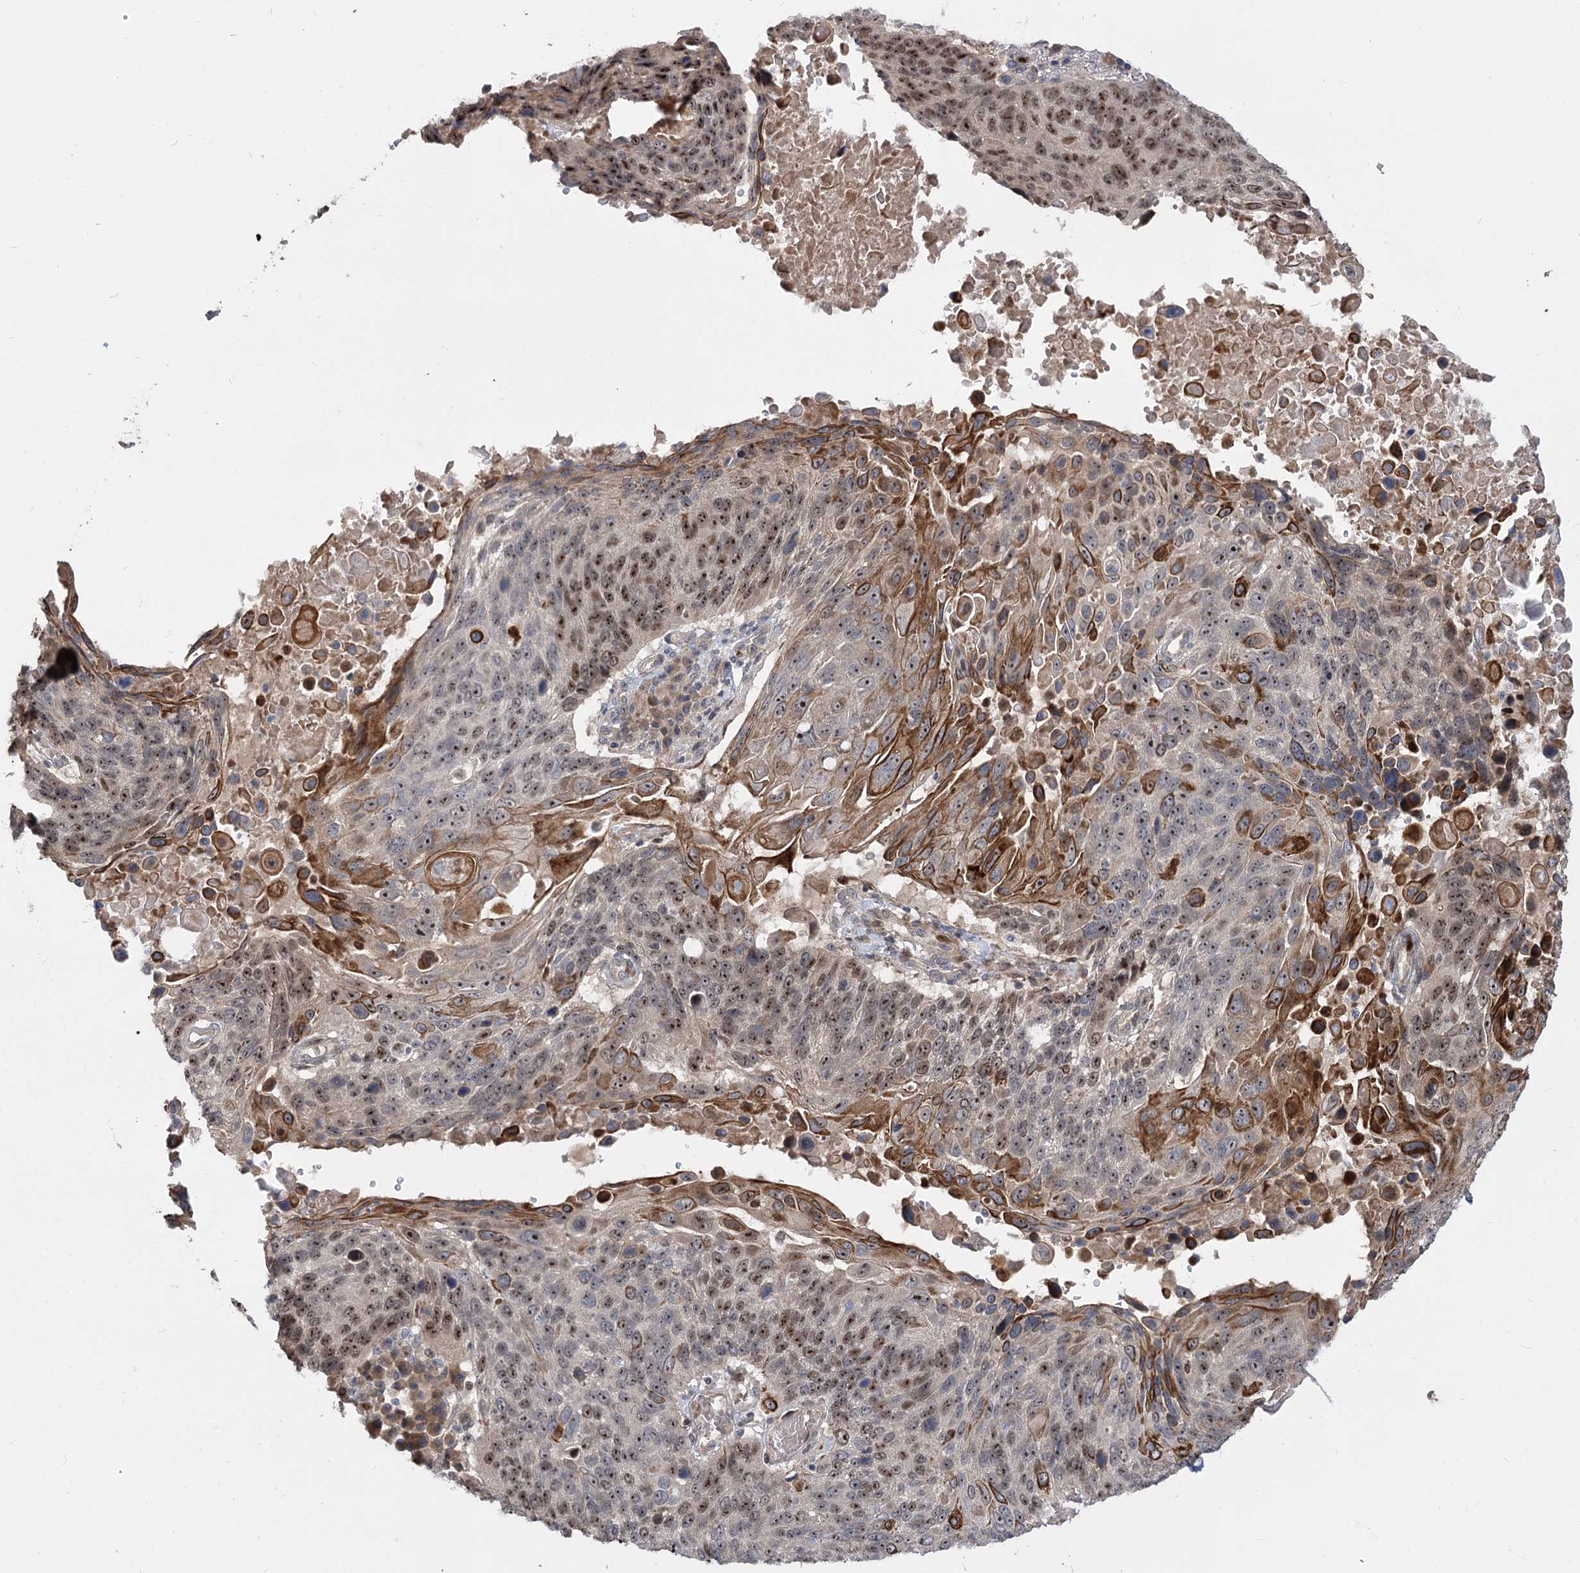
{"staining": {"intensity": "moderate", "quantity": ">75%", "location": "nuclear"}, "tissue": "lung cancer", "cell_type": "Tumor cells", "image_type": "cancer", "snomed": [{"axis": "morphology", "description": "Squamous cell carcinoma, NOS"}, {"axis": "topography", "description": "Lung"}], "caption": "The immunohistochemical stain highlights moderate nuclear positivity in tumor cells of lung squamous cell carcinoma tissue.", "gene": "PIK3C2A", "patient": {"sex": "male", "age": 66}}